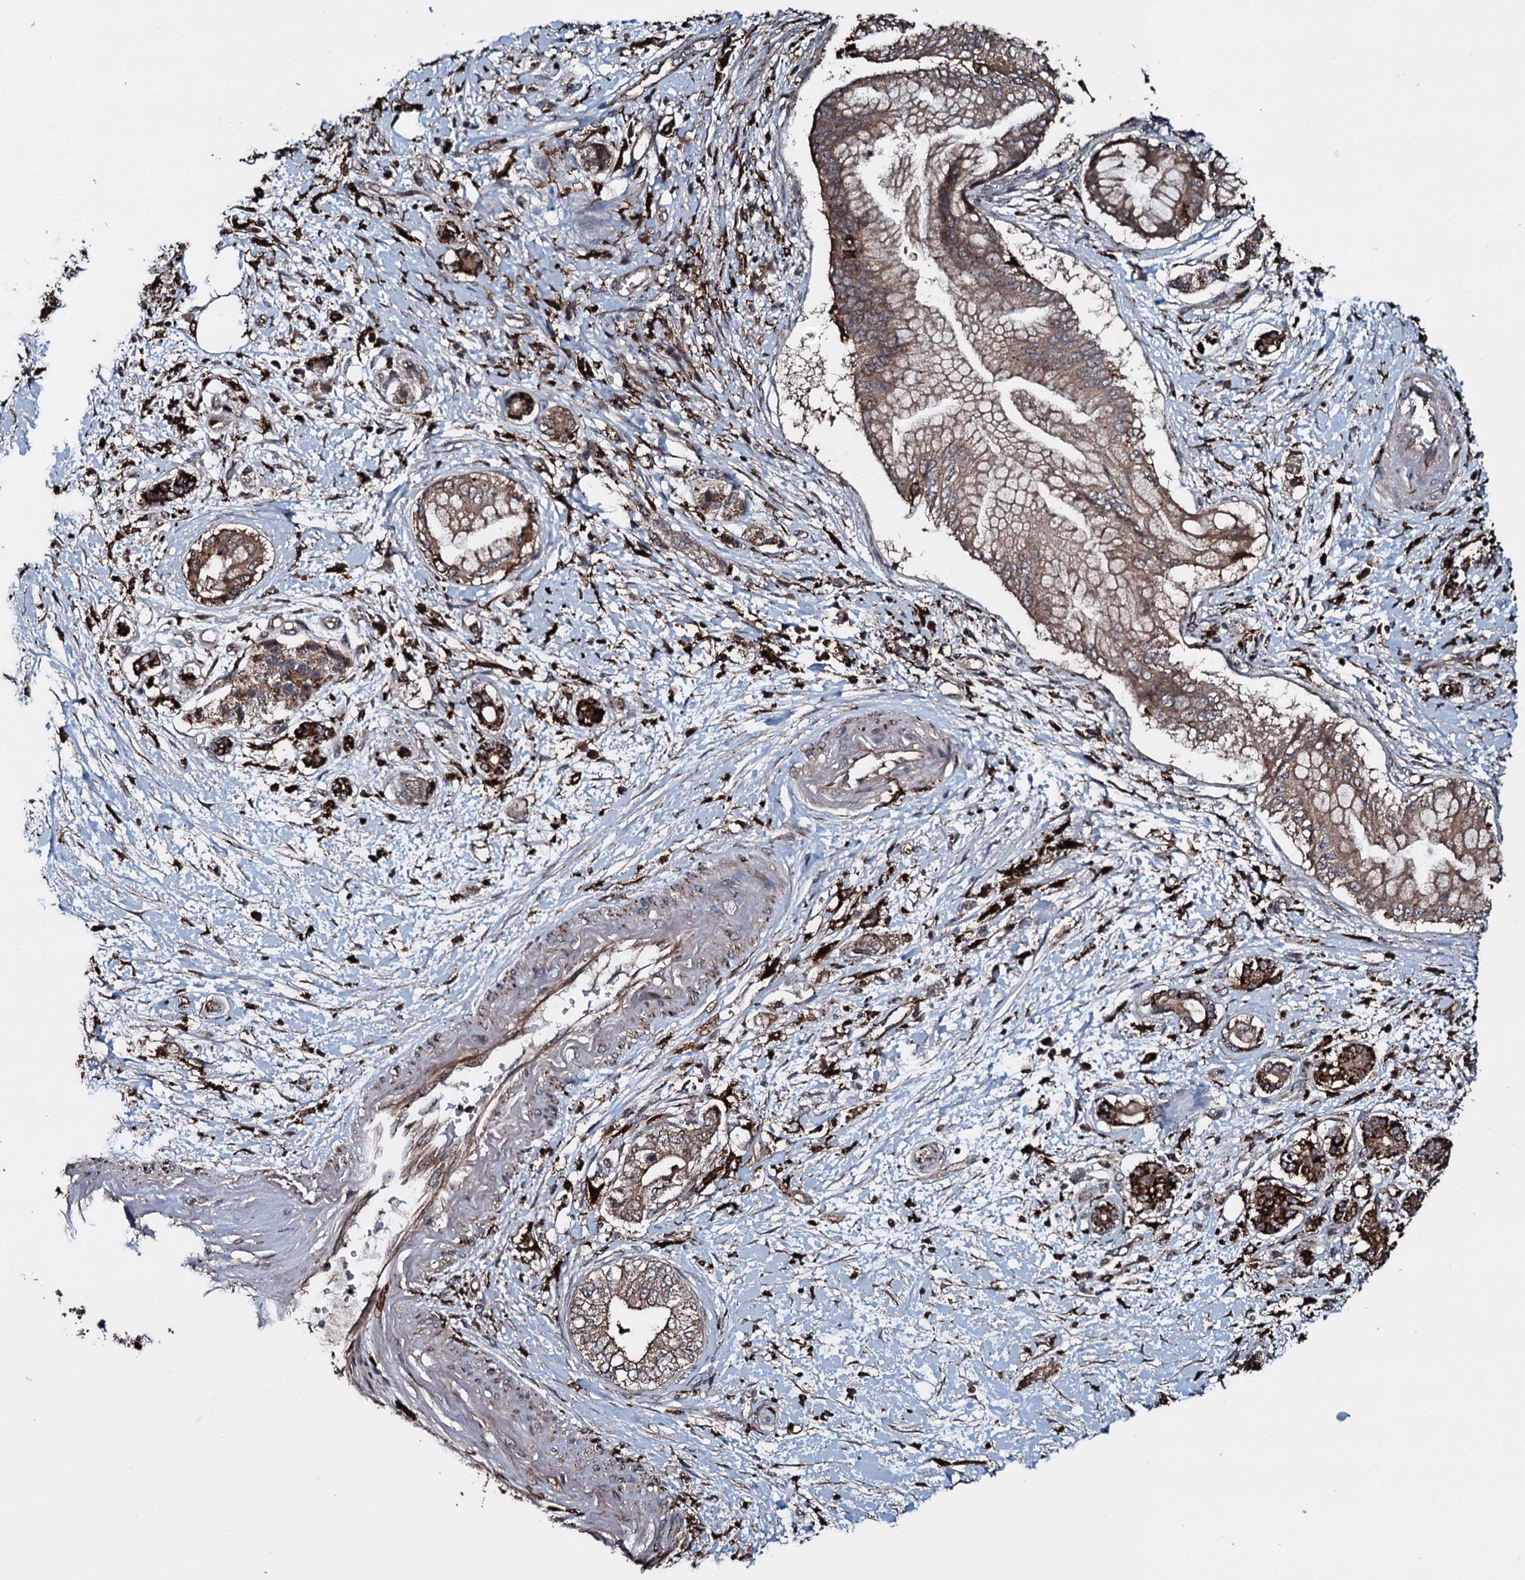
{"staining": {"intensity": "moderate", "quantity": ">75%", "location": "cytoplasmic/membranous"}, "tissue": "pancreatic cancer", "cell_type": "Tumor cells", "image_type": "cancer", "snomed": [{"axis": "morphology", "description": "Adenocarcinoma, NOS"}, {"axis": "topography", "description": "Pancreas"}], "caption": "Protein expression analysis of pancreatic cancer displays moderate cytoplasmic/membranous staining in about >75% of tumor cells. (DAB IHC with brightfield microscopy, high magnification).", "gene": "TPGS2", "patient": {"sex": "female", "age": 73}}